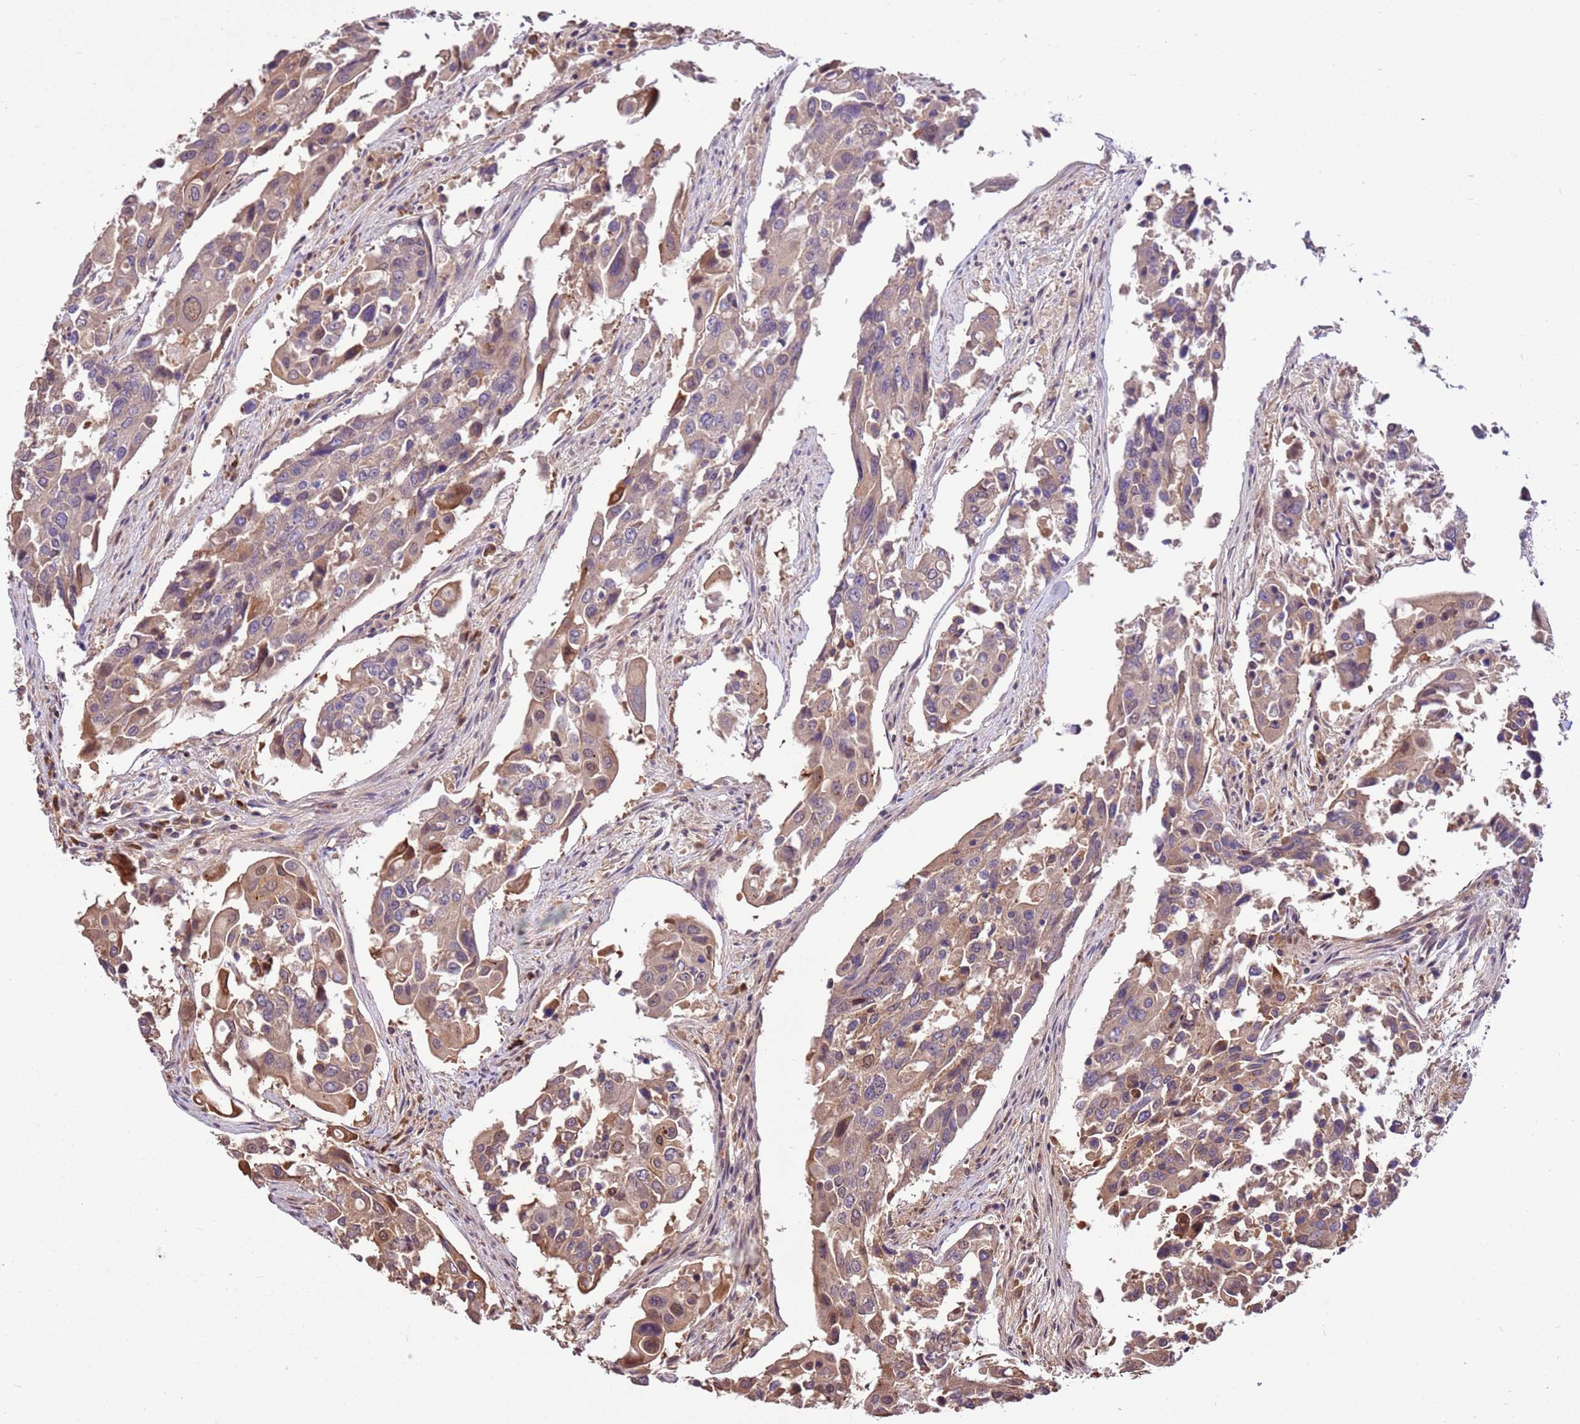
{"staining": {"intensity": "weak", "quantity": "25%-75%", "location": "cytoplasmic/membranous"}, "tissue": "colorectal cancer", "cell_type": "Tumor cells", "image_type": "cancer", "snomed": [{"axis": "morphology", "description": "Adenocarcinoma, NOS"}, {"axis": "topography", "description": "Colon"}], "caption": "This is an image of IHC staining of colorectal adenocarcinoma, which shows weak expression in the cytoplasmic/membranous of tumor cells.", "gene": "BBS5", "patient": {"sex": "male", "age": 77}}